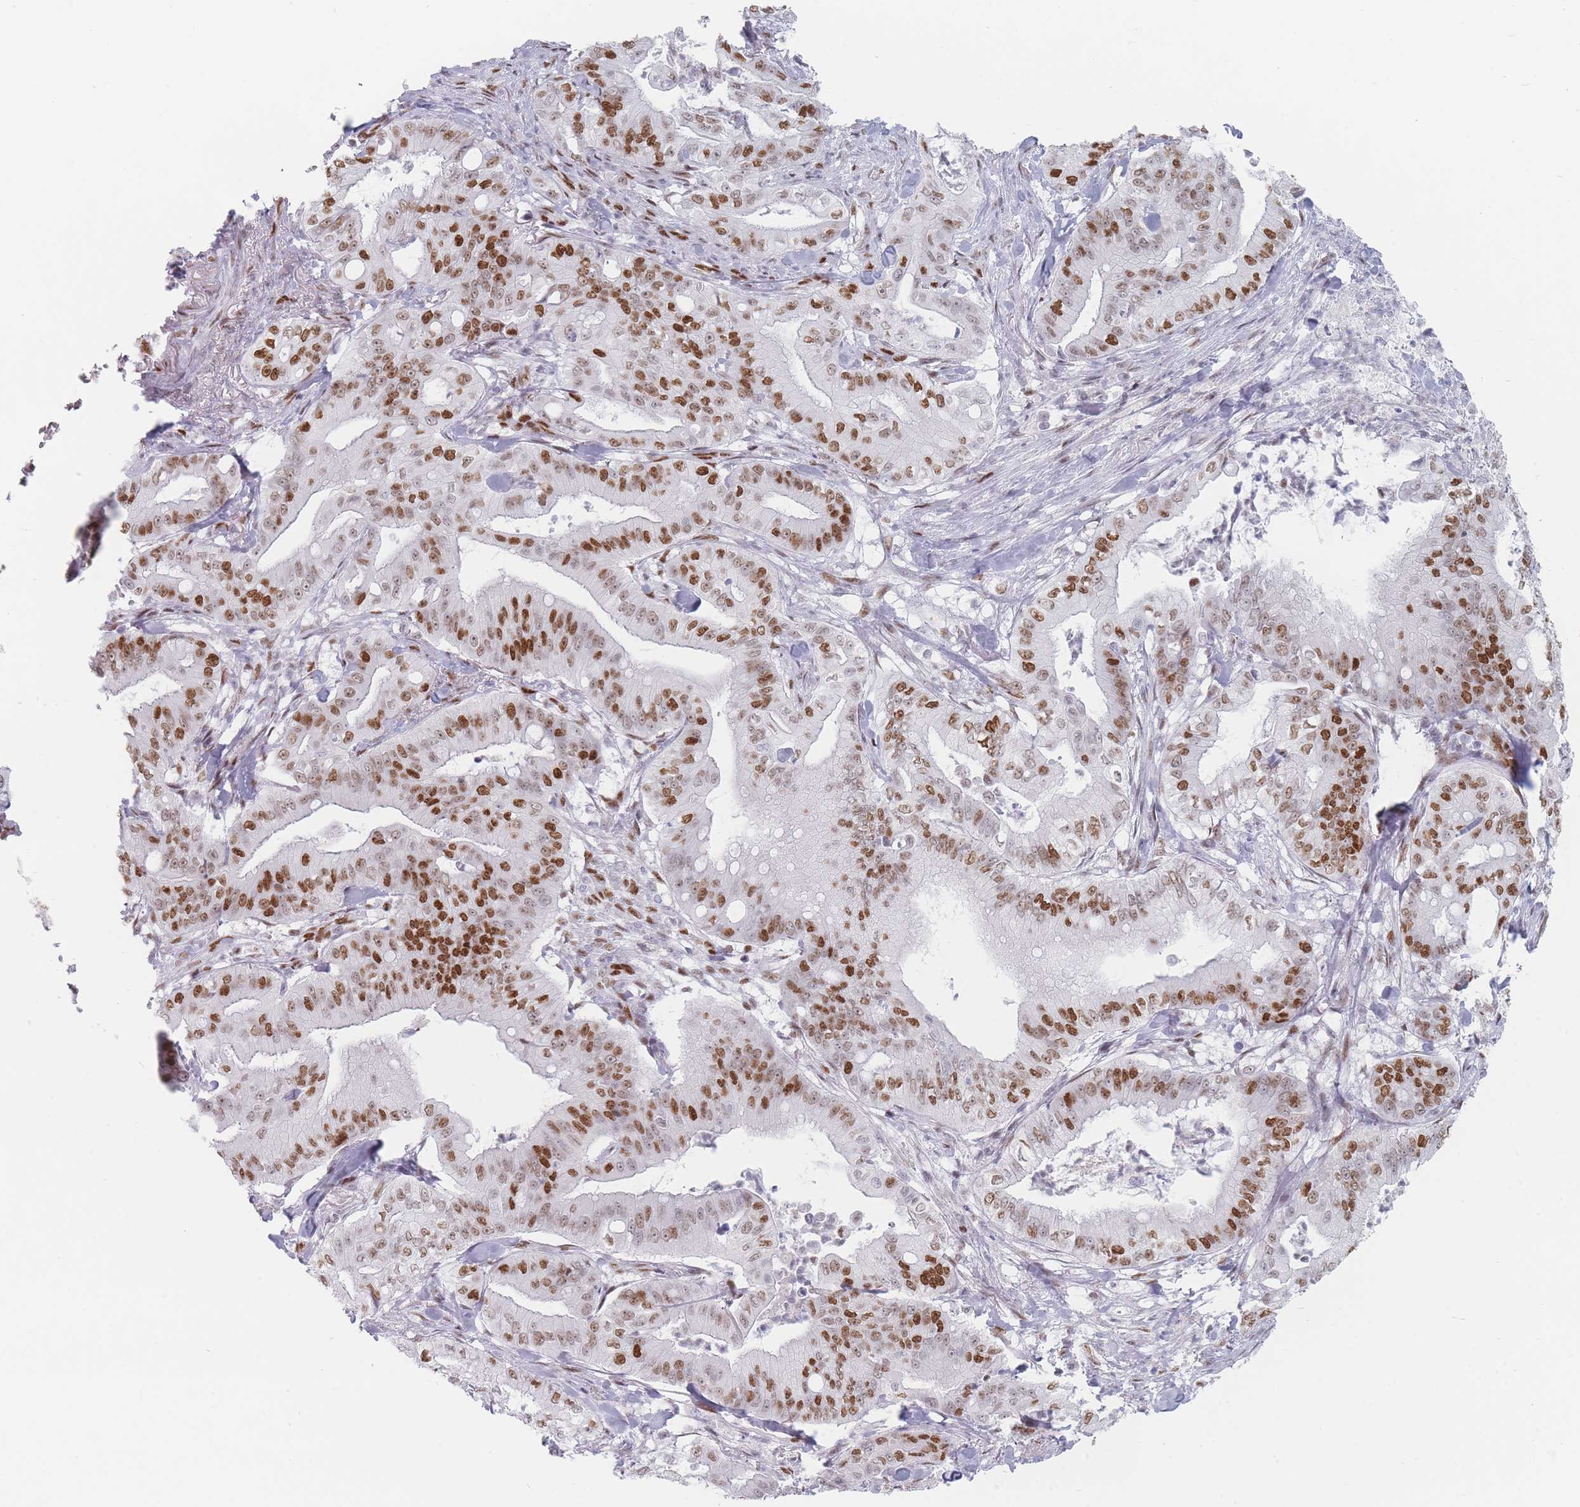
{"staining": {"intensity": "moderate", "quantity": ">75%", "location": "nuclear"}, "tissue": "pancreatic cancer", "cell_type": "Tumor cells", "image_type": "cancer", "snomed": [{"axis": "morphology", "description": "Adenocarcinoma, NOS"}, {"axis": "topography", "description": "Pancreas"}], "caption": "Moderate nuclear expression for a protein is seen in approximately >75% of tumor cells of pancreatic cancer using immunohistochemistry (IHC).", "gene": "SAFB2", "patient": {"sex": "male", "age": 71}}